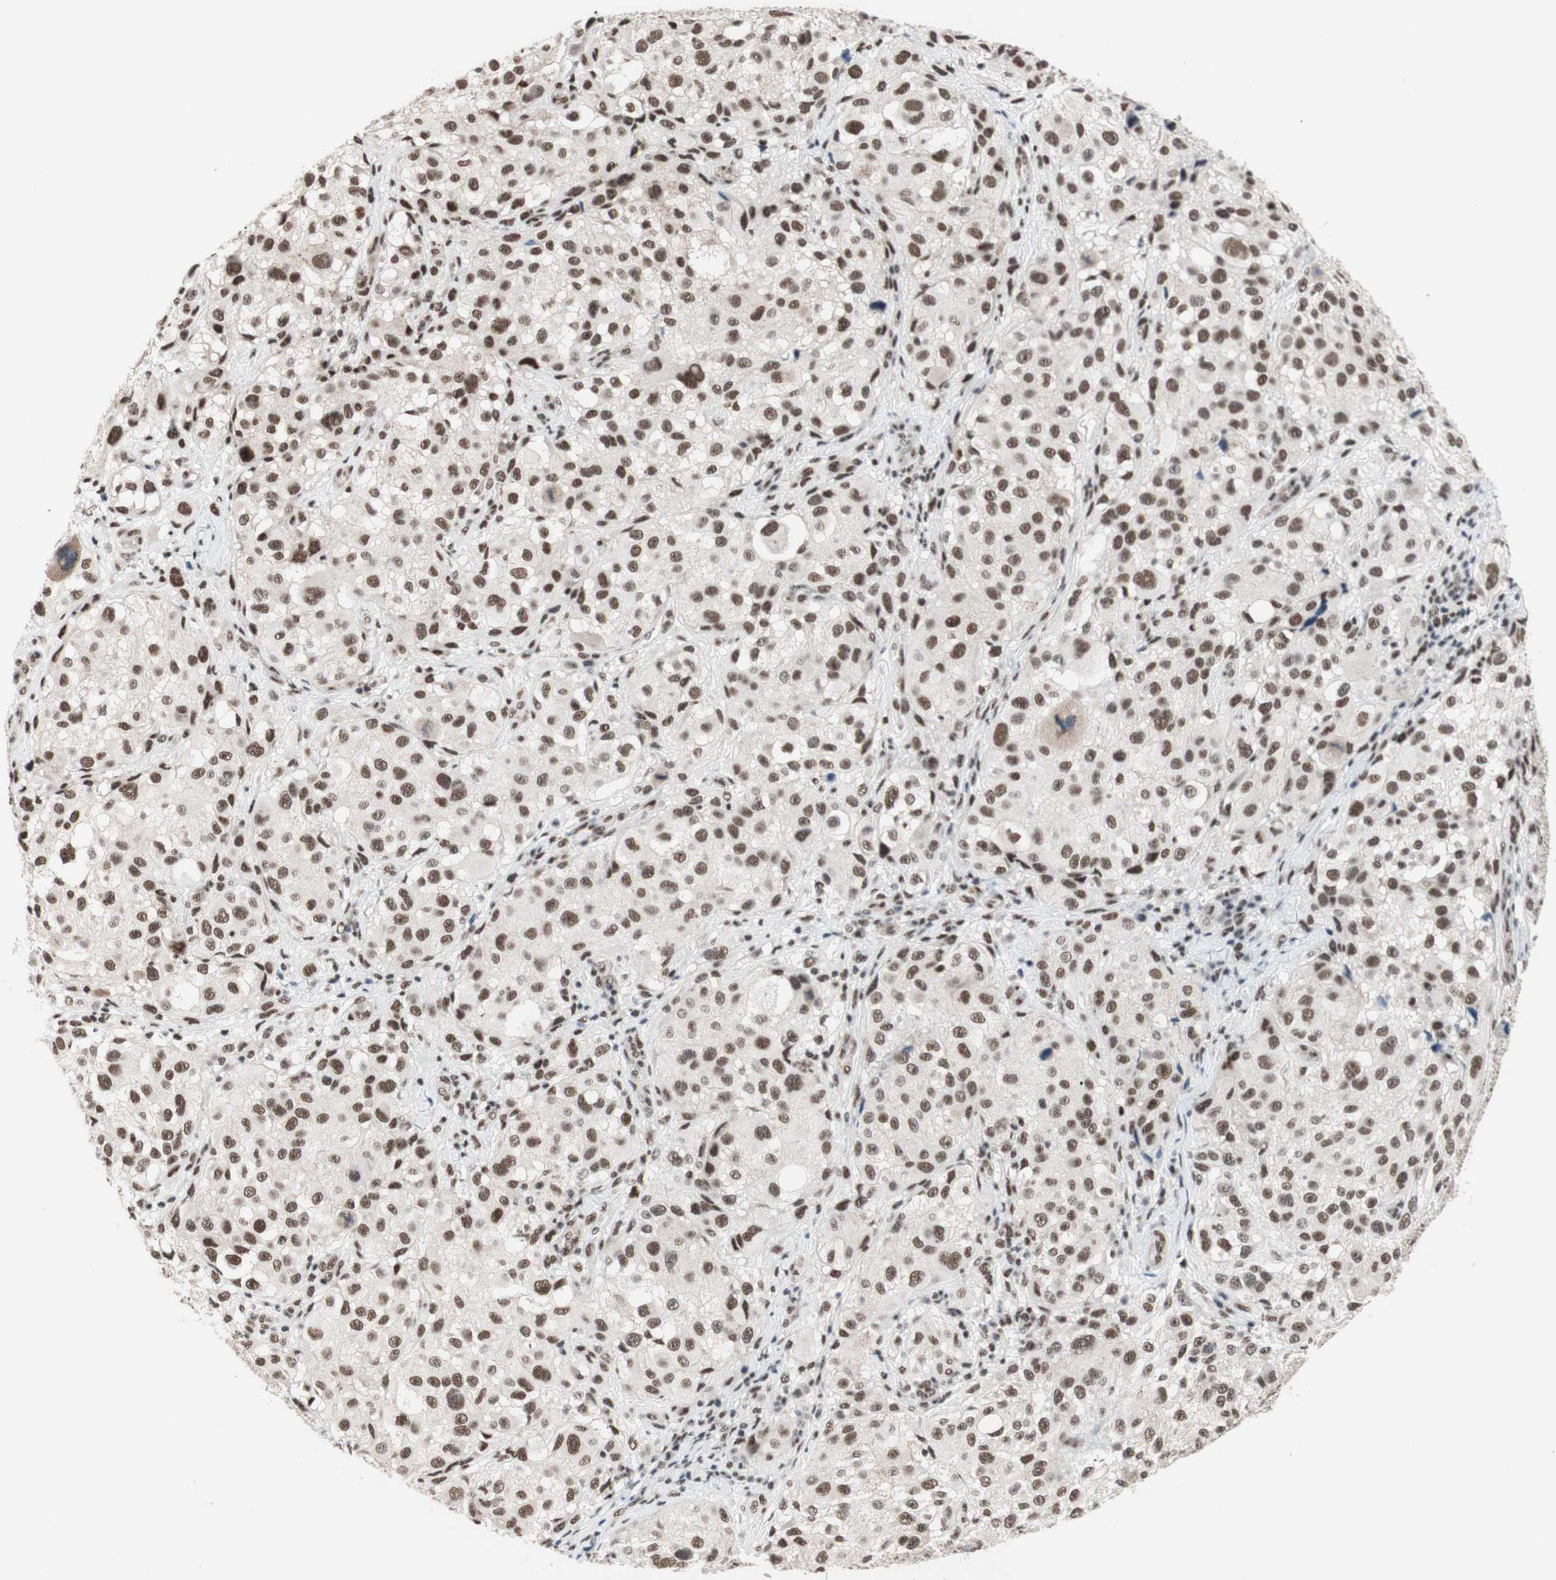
{"staining": {"intensity": "moderate", "quantity": ">75%", "location": "nuclear"}, "tissue": "melanoma", "cell_type": "Tumor cells", "image_type": "cancer", "snomed": [{"axis": "morphology", "description": "Necrosis, NOS"}, {"axis": "morphology", "description": "Malignant melanoma, NOS"}, {"axis": "topography", "description": "Skin"}], "caption": "High-magnification brightfield microscopy of malignant melanoma stained with DAB (3,3'-diaminobenzidine) (brown) and counterstained with hematoxylin (blue). tumor cells exhibit moderate nuclear expression is present in about>75% of cells. (DAB (3,3'-diaminobenzidine) IHC, brown staining for protein, blue staining for nuclei).", "gene": "PRPF19", "patient": {"sex": "female", "age": 87}}